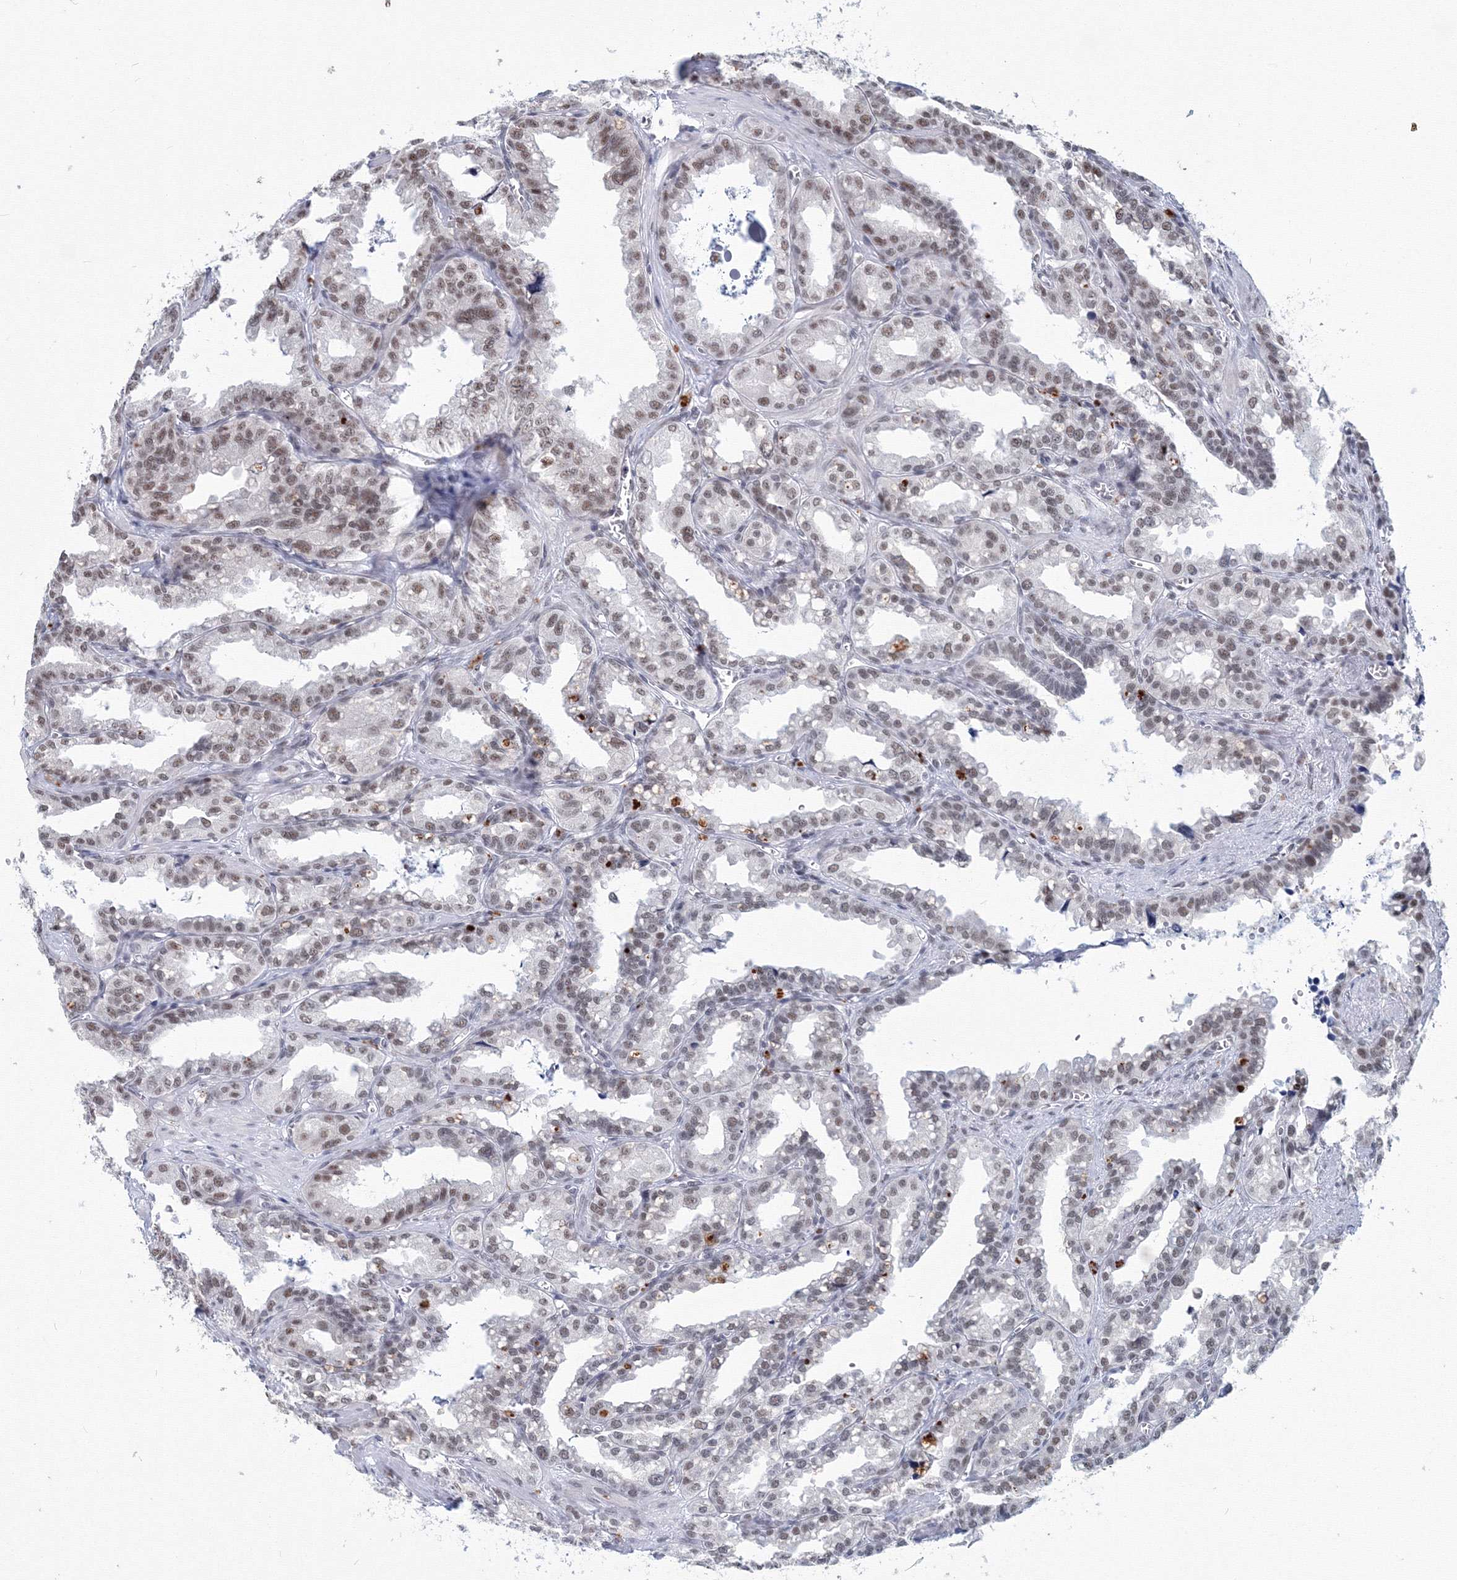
{"staining": {"intensity": "moderate", "quantity": ">75%", "location": "nuclear"}, "tissue": "seminal vesicle", "cell_type": "Glandular cells", "image_type": "normal", "snomed": [{"axis": "morphology", "description": "Normal tissue, NOS"}, {"axis": "topography", "description": "Prostate"}, {"axis": "topography", "description": "Seminal veicle"}], "caption": "Immunohistochemical staining of unremarkable seminal vesicle exhibits moderate nuclear protein positivity in approximately >75% of glandular cells.", "gene": "SF3B6", "patient": {"sex": "male", "age": 51}}